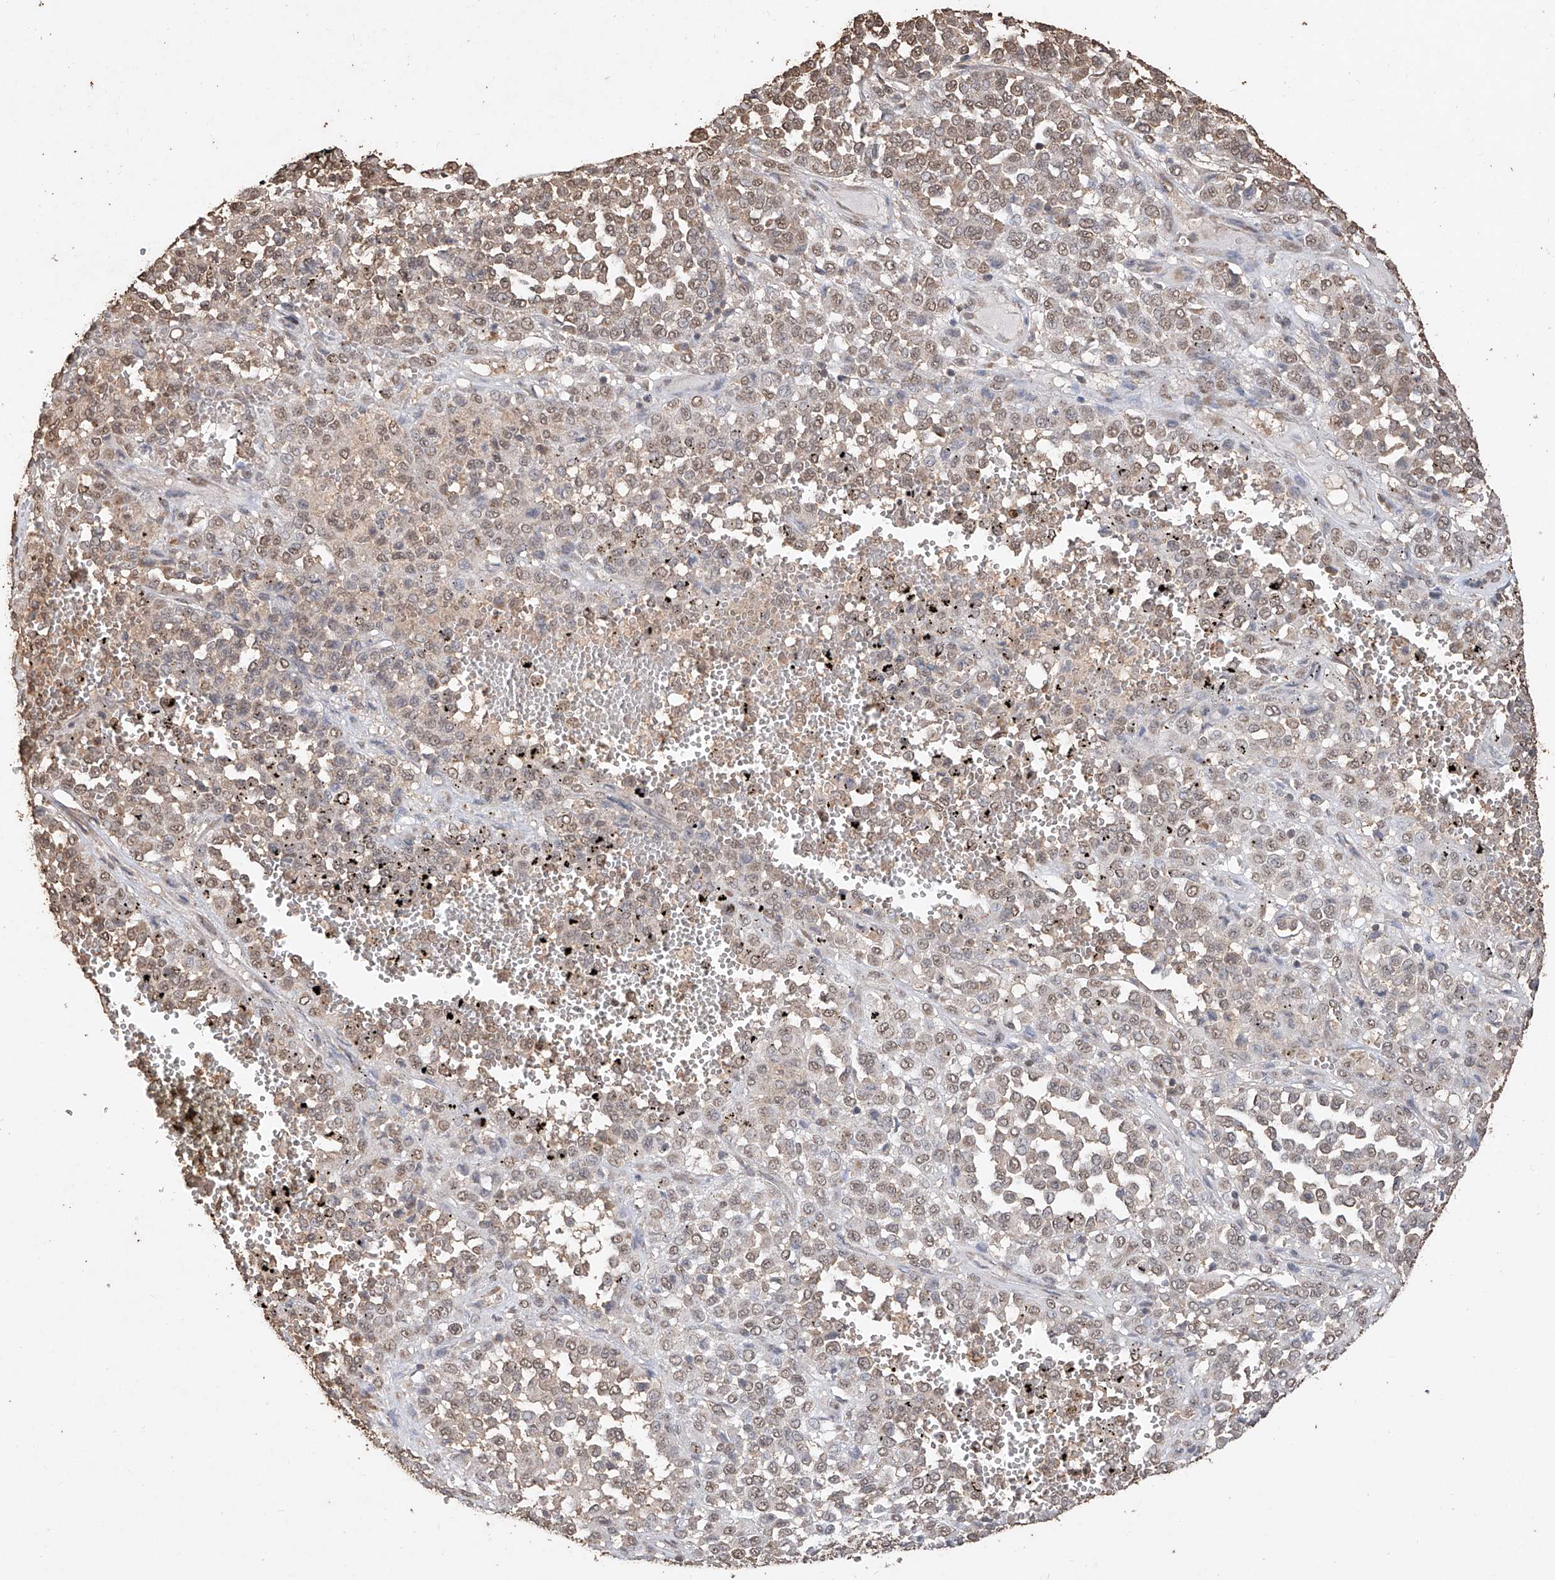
{"staining": {"intensity": "weak", "quantity": ">75%", "location": "cytoplasmic/membranous,nuclear"}, "tissue": "melanoma", "cell_type": "Tumor cells", "image_type": "cancer", "snomed": [{"axis": "morphology", "description": "Malignant melanoma, Metastatic site"}, {"axis": "topography", "description": "Pancreas"}], "caption": "Weak cytoplasmic/membranous and nuclear positivity is seen in about >75% of tumor cells in malignant melanoma (metastatic site). Nuclei are stained in blue.", "gene": "ELOVL1", "patient": {"sex": "female", "age": 30}}